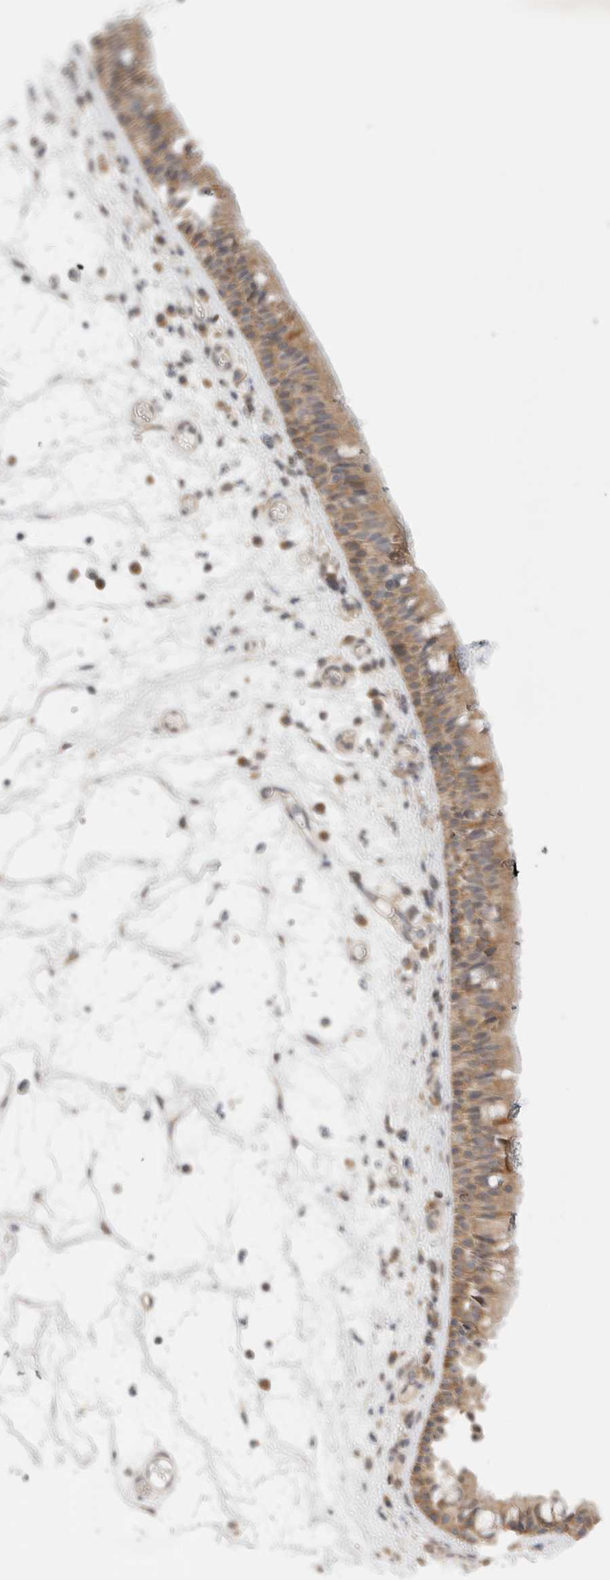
{"staining": {"intensity": "moderate", "quantity": ">75%", "location": "cytoplasmic/membranous"}, "tissue": "nasopharynx", "cell_type": "Respiratory epithelial cells", "image_type": "normal", "snomed": [{"axis": "morphology", "description": "Normal tissue, NOS"}, {"axis": "morphology", "description": "Inflammation, NOS"}, {"axis": "morphology", "description": "Malignant melanoma, Metastatic site"}, {"axis": "topography", "description": "Nasopharynx"}], "caption": "Nasopharynx stained for a protein exhibits moderate cytoplasmic/membranous positivity in respiratory epithelial cells. (DAB IHC with brightfield microscopy, high magnification).", "gene": "HDAC6", "patient": {"sex": "male", "age": 70}}